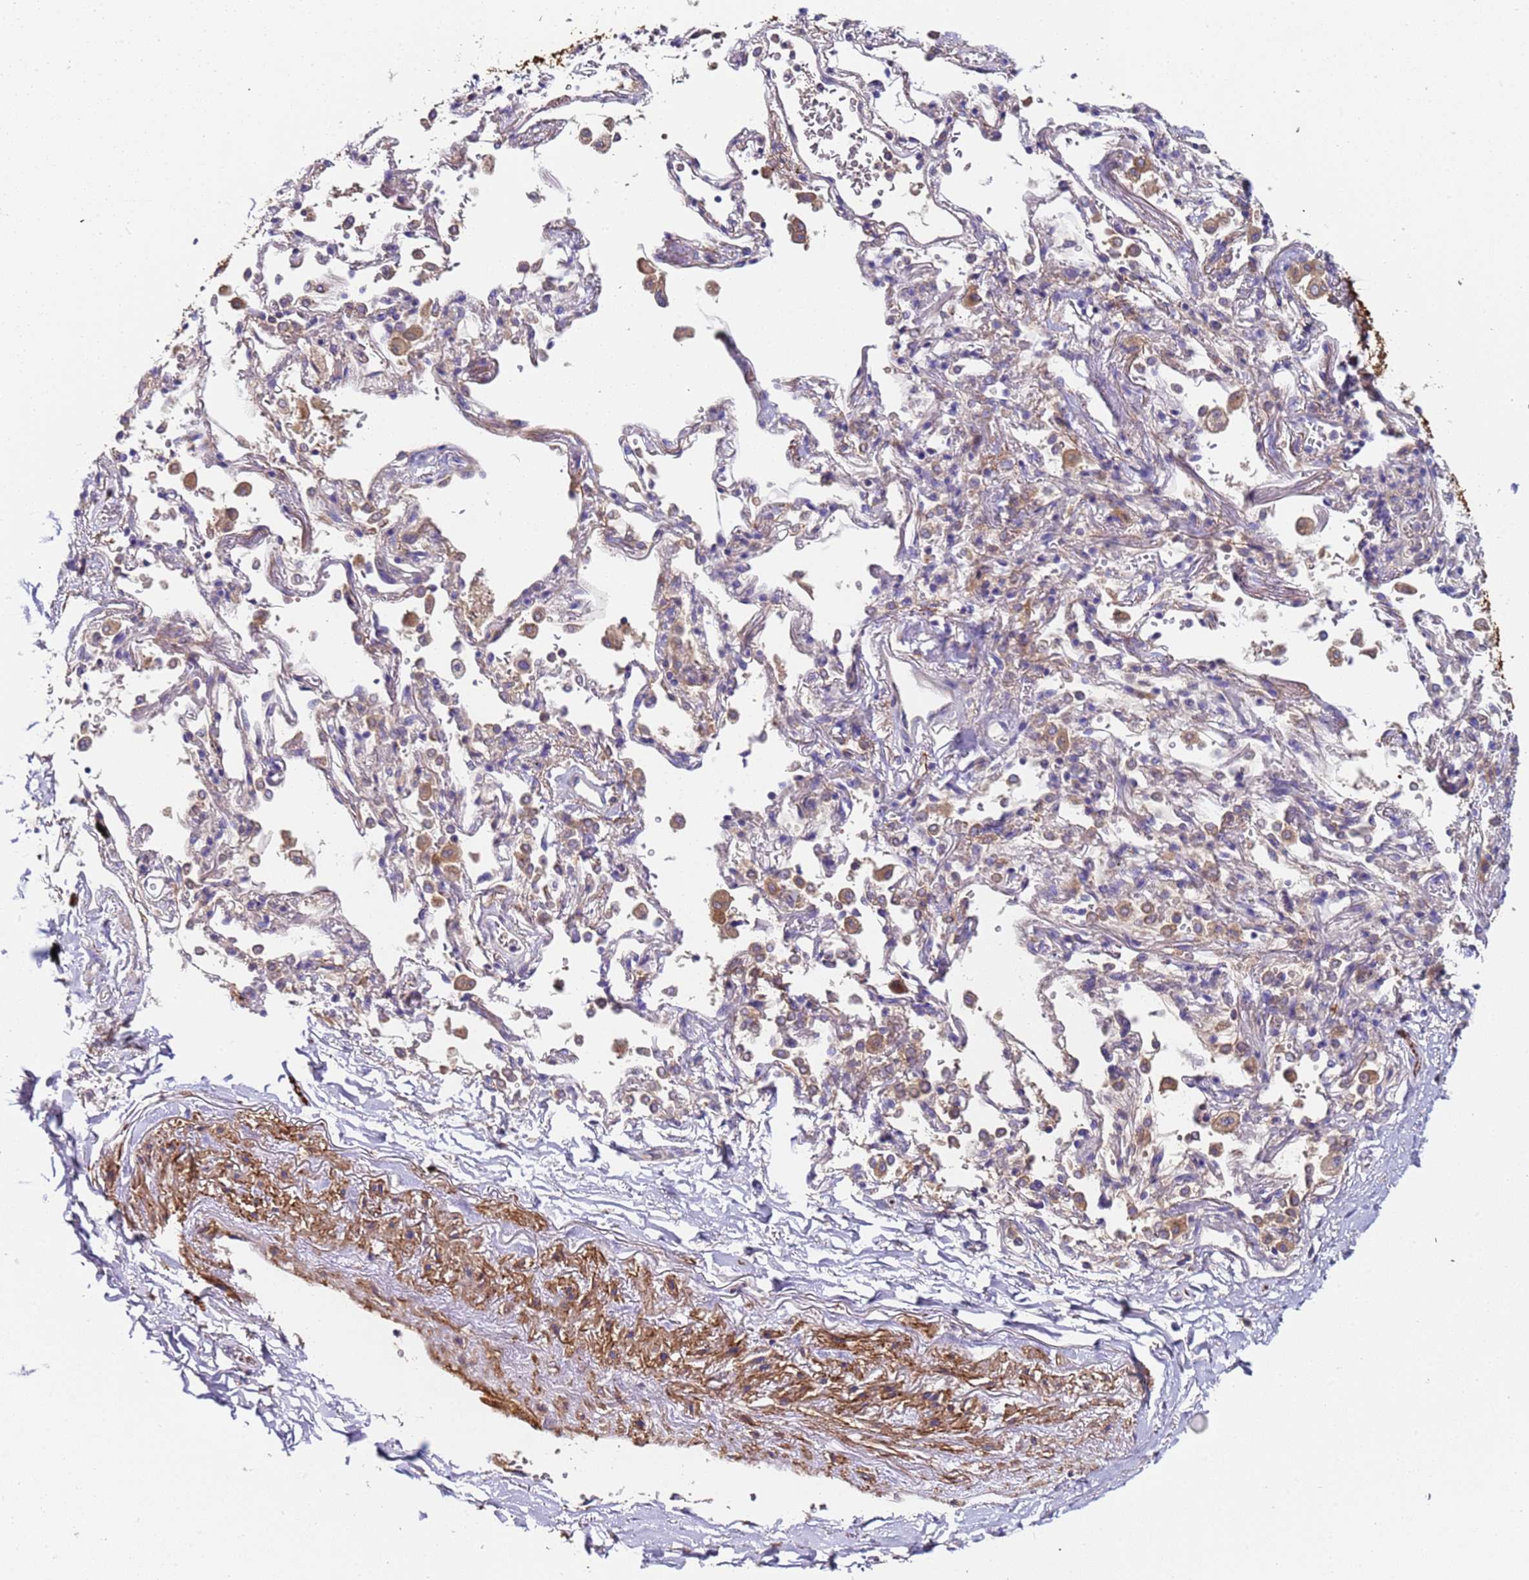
{"staining": {"intensity": "negative", "quantity": "none", "location": "none"}, "tissue": "adipose tissue", "cell_type": "Adipocytes", "image_type": "normal", "snomed": [{"axis": "morphology", "description": "Normal tissue, NOS"}, {"axis": "topography", "description": "Cartilage tissue"}], "caption": "Immunohistochemistry (IHC) micrograph of benign adipose tissue: human adipose tissue stained with DAB (3,3'-diaminobenzidine) demonstrates no significant protein staining in adipocytes.", "gene": "PAQR7", "patient": {"sex": "male", "age": 73}}